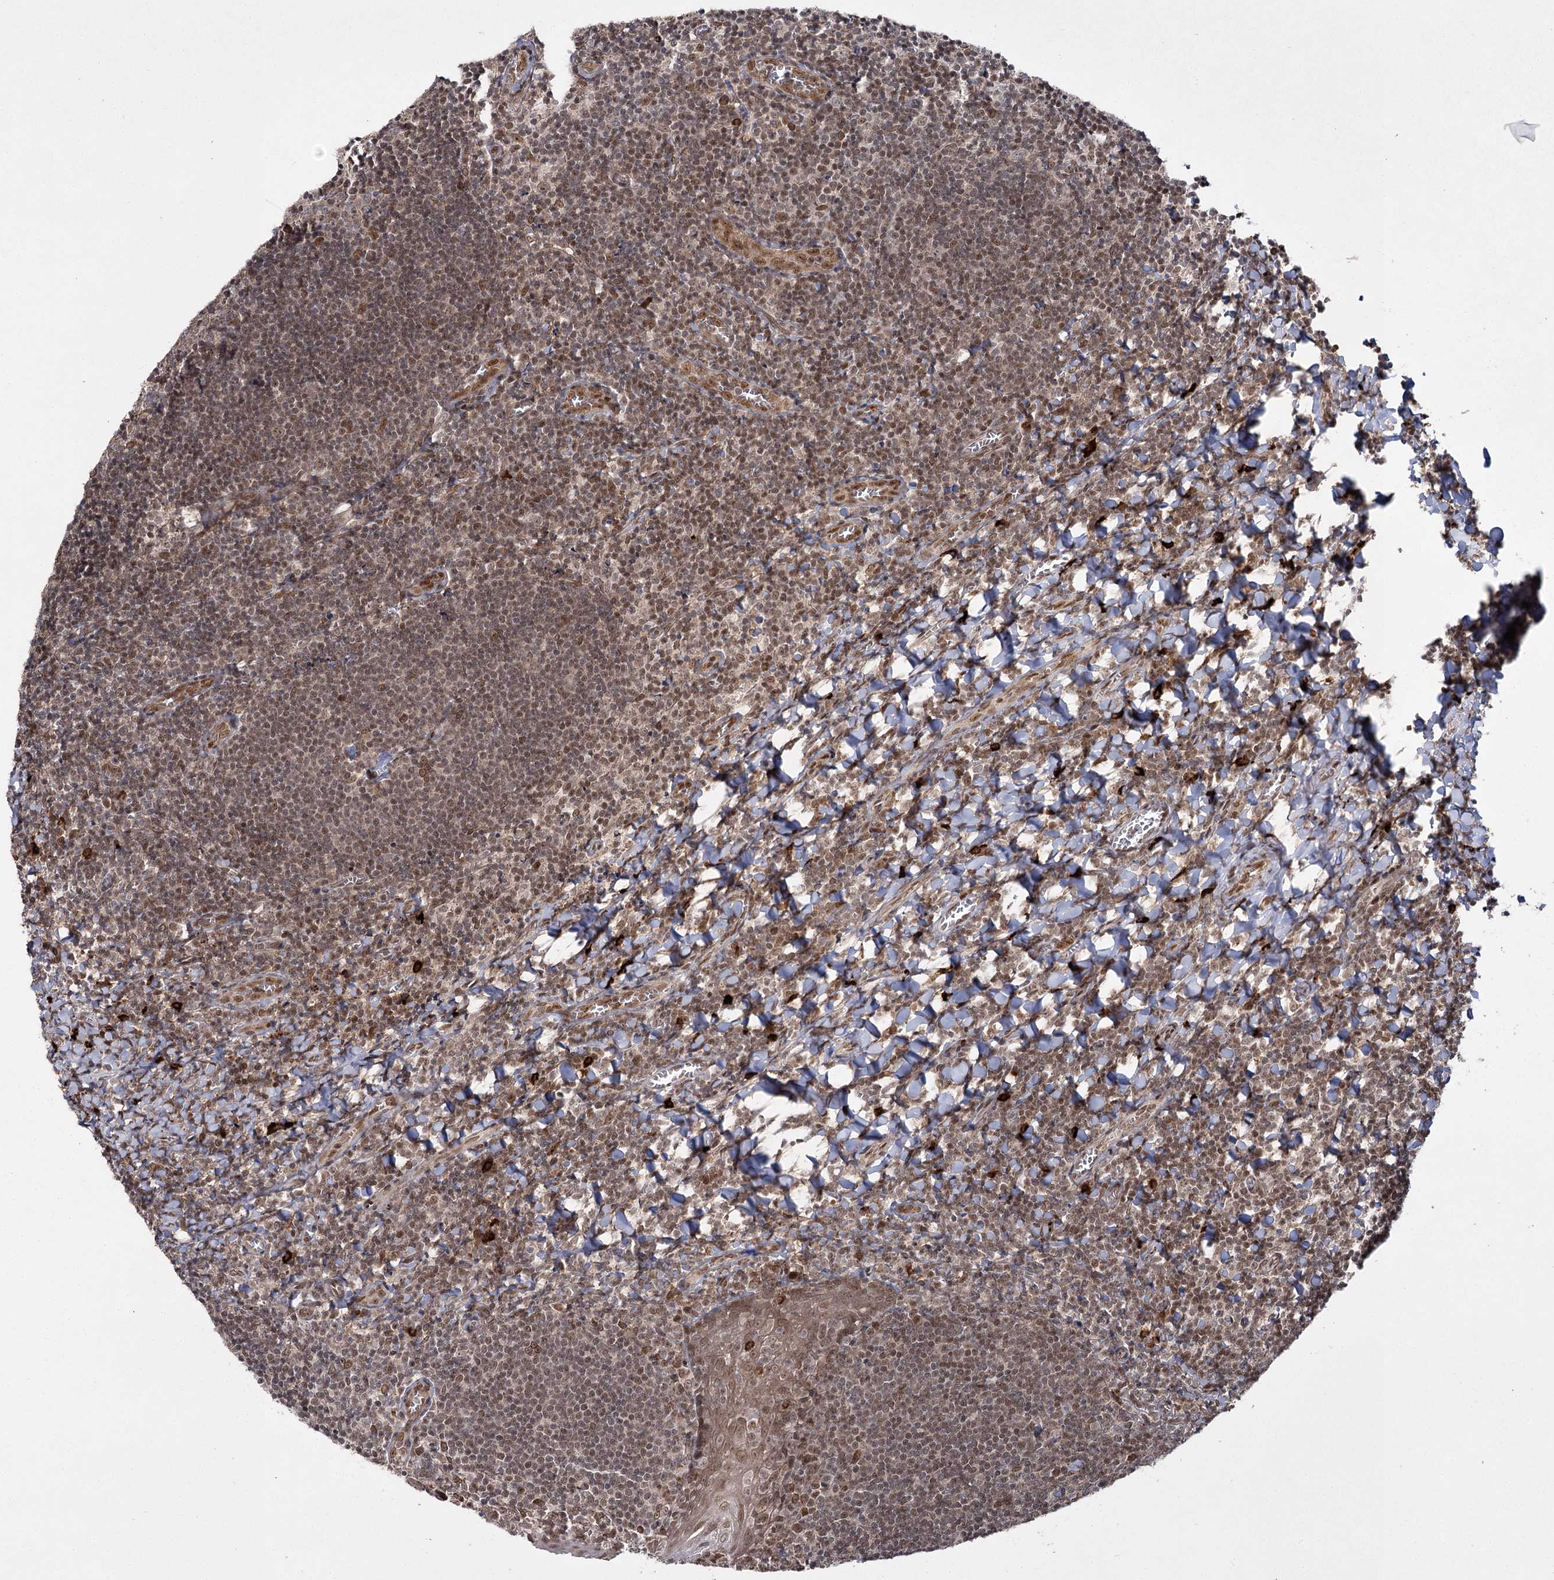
{"staining": {"intensity": "moderate", "quantity": "25%-75%", "location": "cytoplasmic/membranous,nuclear"}, "tissue": "tonsil", "cell_type": "Germinal center cells", "image_type": "normal", "snomed": [{"axis": "morphology", "description": "Normal tissue, NOS"}, {"axis": "topography", "description": "Tonsil"}], "caption": "High-power microscopy captured an immunohistochemistry histopathology image of normal tonsil, revealing moderate cytoplasmic/membranous,nuclear expression in approximately 25%-75% of germinal center cells.", "gene": "TRNT1", "patient": {"sex": "male", "age": 27}}